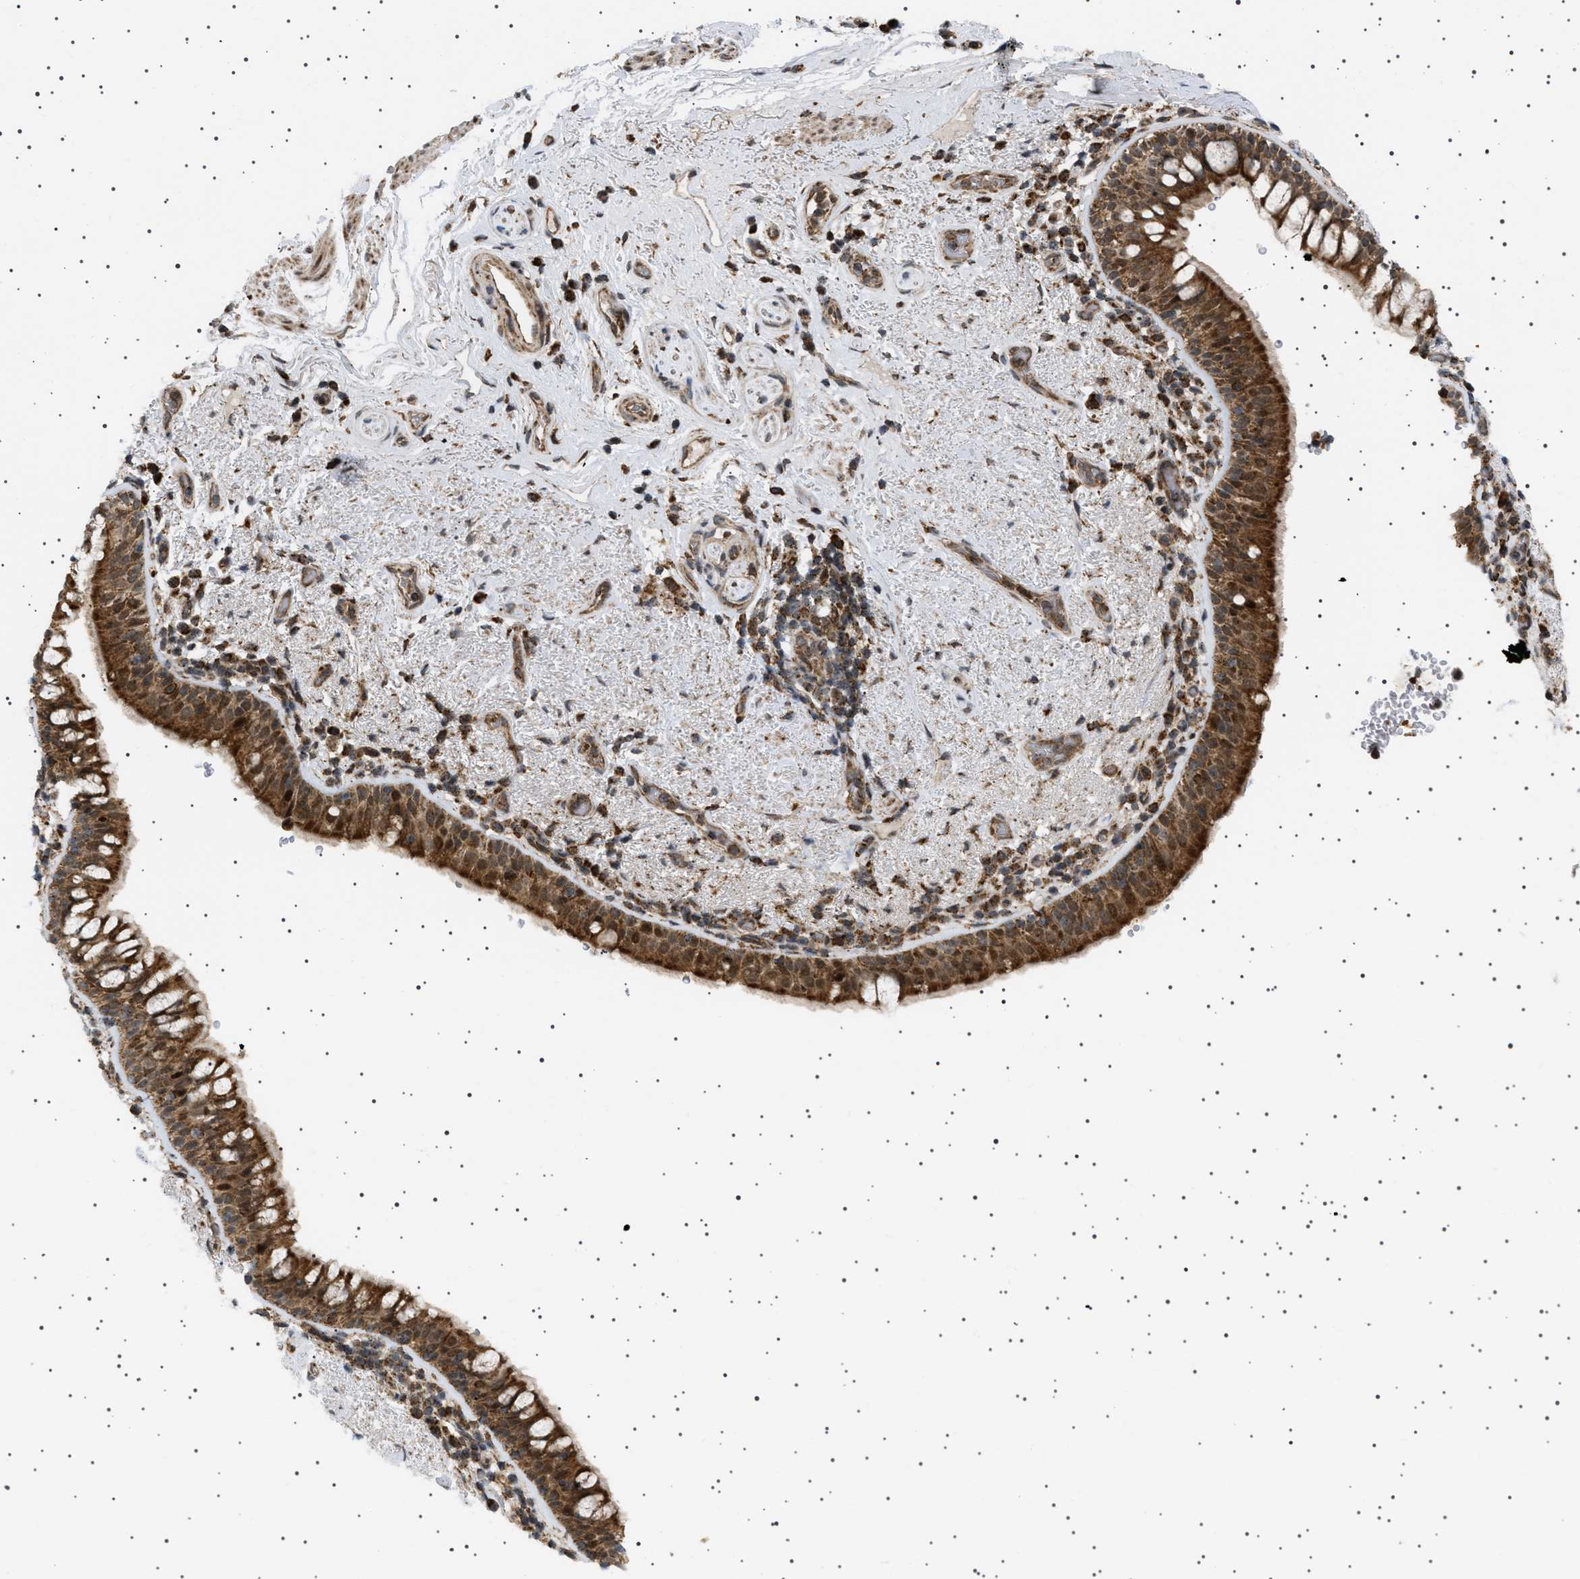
{"staining": {"intensity": "strong", "quantity": ">75%", "location": "cytoplasmic/membranous,nuclear"}, "tissue": "bronchus", "cell_type": "Respiratory epithelial cells", "image_type": "normal", "snomed": [{"axis": "morphology", "description": "Normal tissue, NOS"}, {"axis": "morphology", "description": "Inflammation, NOS"}, {"axis": "topography", "description": "Cartilage tissue"}, {"axis": "topography", "description": "Bronchus"}], "caption": "The histopathology image demonstrates immunohistochemical staining of normal bronchus. There is strong cytoplasmic/membranous,nuclear expression is seen in approximately >75% of respiratory epithelial cells.", "gene": "MELK", "patient": {"sex": "male", "age": 77}}